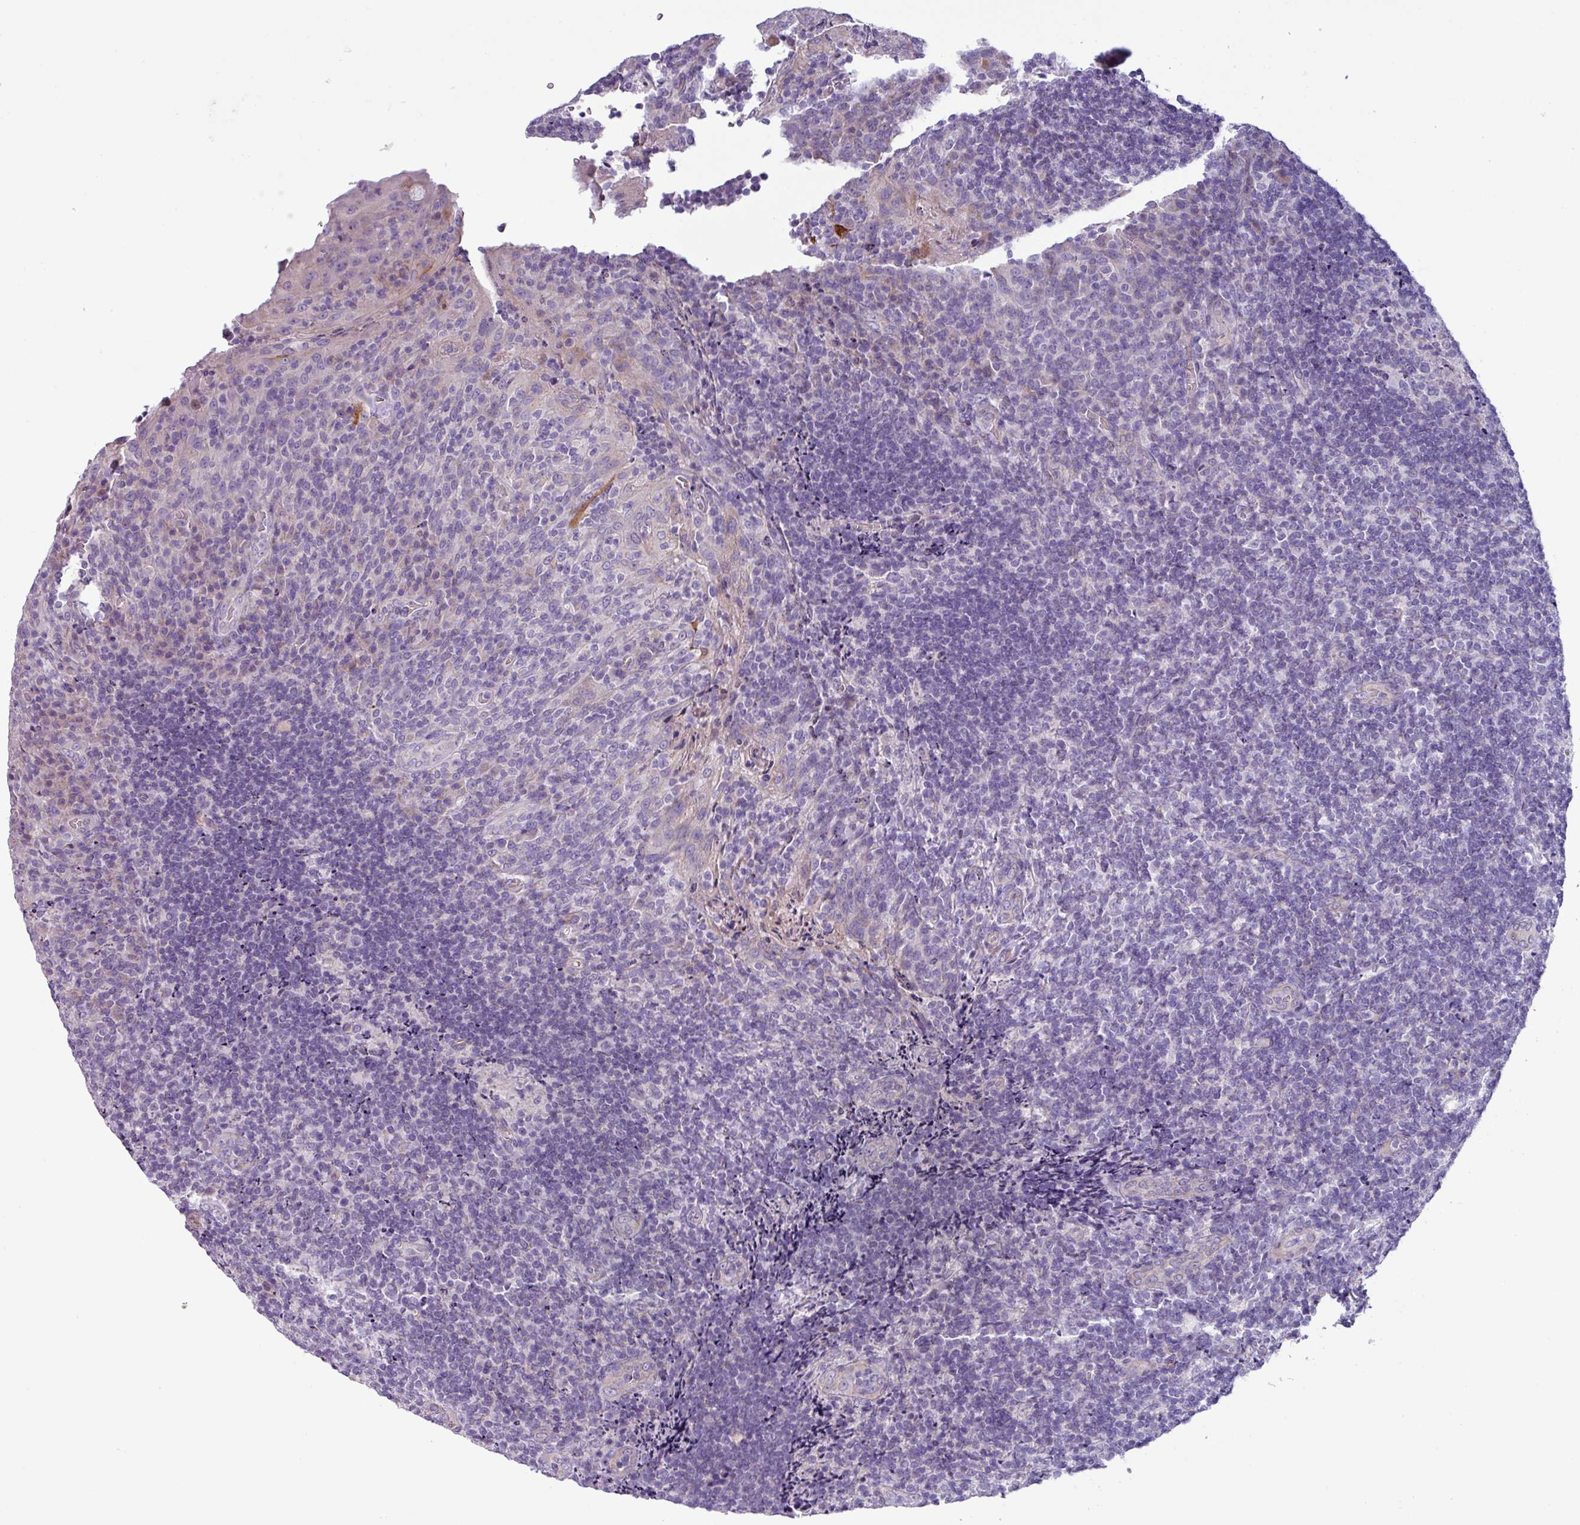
{"staining": {"intensity": "negative", "quantity": "none", "location": "none"}, "tissue": "tonsil", "cell_type": "Germinal center cells", "image_type": "normal", "snomed": [{"axis": "morphology", "description": "Normal tissue, NOS"}, {"axis": "topography", "description": "Tonsil"}], "caption": "The photomicrograph shows no significant expression in germinal center cells of tonsil. Brightfield microscopy of immunohistochemistry (IHC) stained with DAB (brown) and hematoxylin (blue), captured at high magnification.", "gene": "RGS16", "patient": {"sex": "male", "age": 17}}